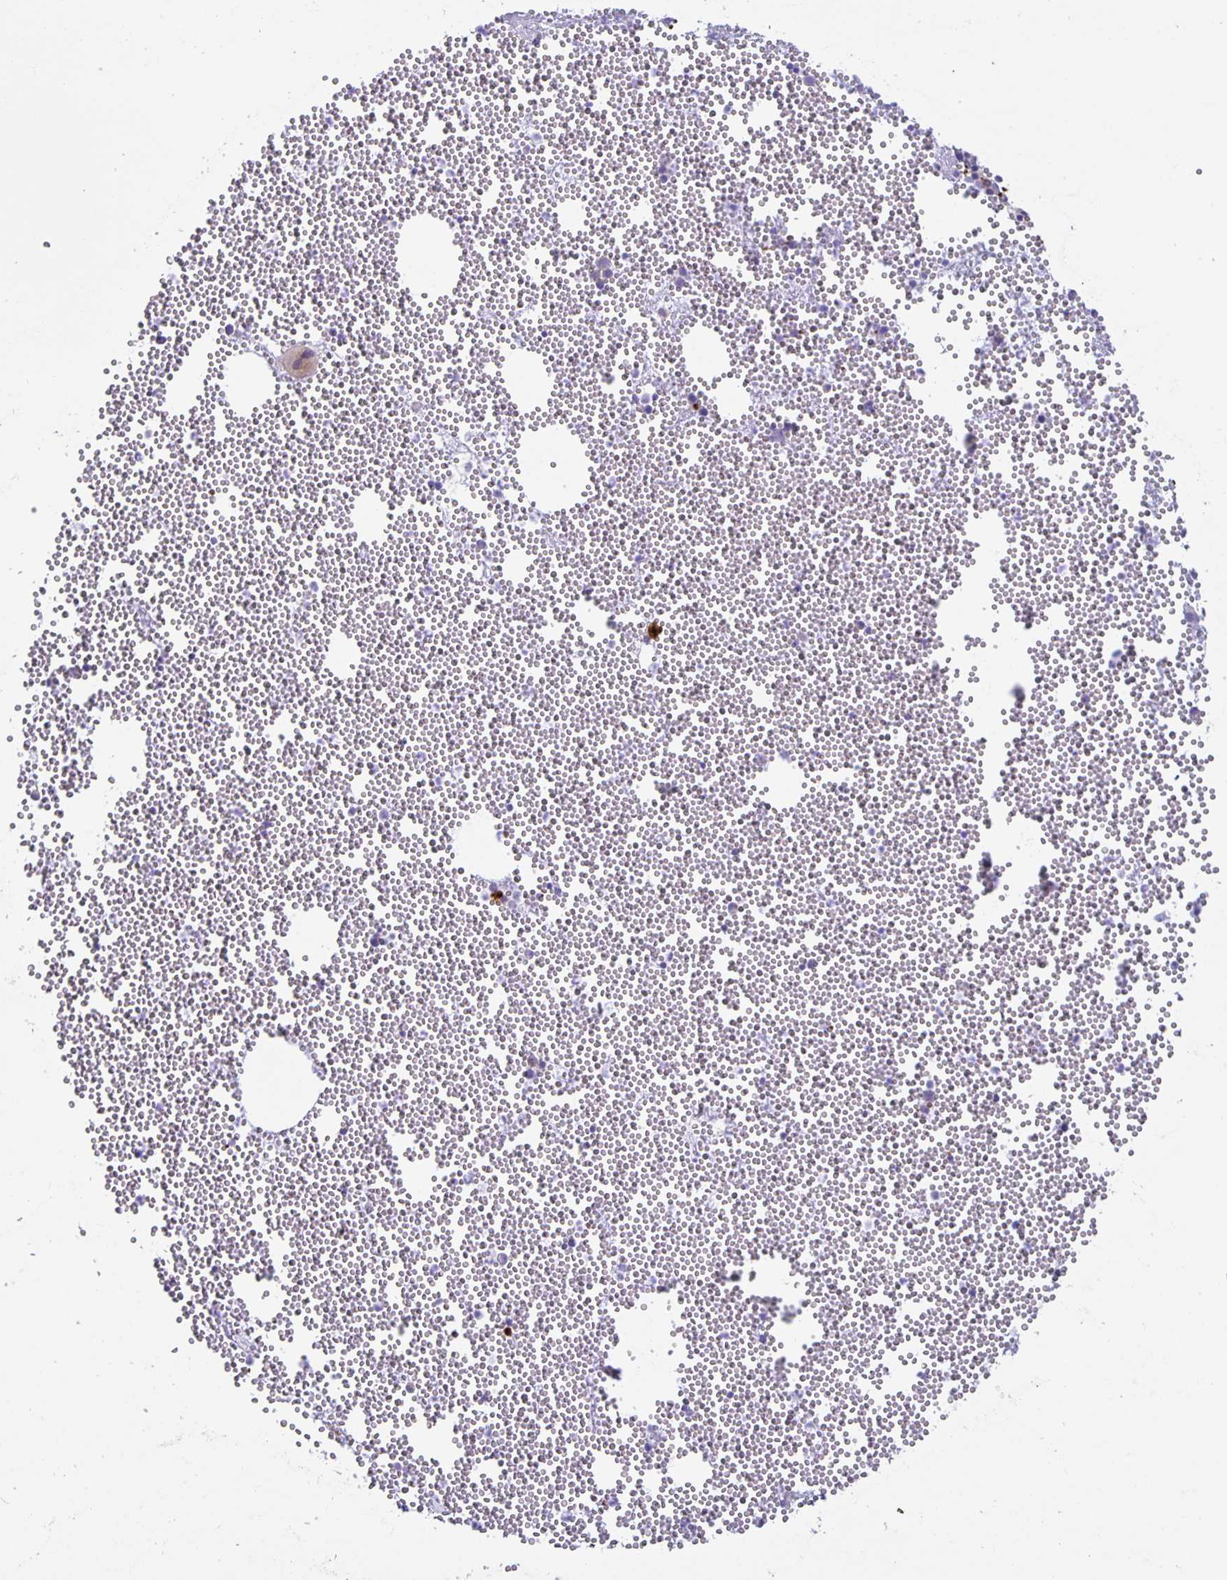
{"staining": {"intensity": "strong", "quantity": "<25%", "location": "cytoplasmic/membranous"}, "tissue": "bone marrow", "cell_type": "Hematopoietic cells", "image_type": "normal", "snomed": [{"axis": "morphology", "description": "Normal tissue, NOS"}, {"axis": "topography", "description": "Bone marrow"}], "caption": "Human bone marrow stained with a brown dye displays strong cytoplasmic/membranous positive positivity in approximately <25% of hematopoietic cells.", "gene": "LIPA", "patient": {"sex": "female", "age": 80}}